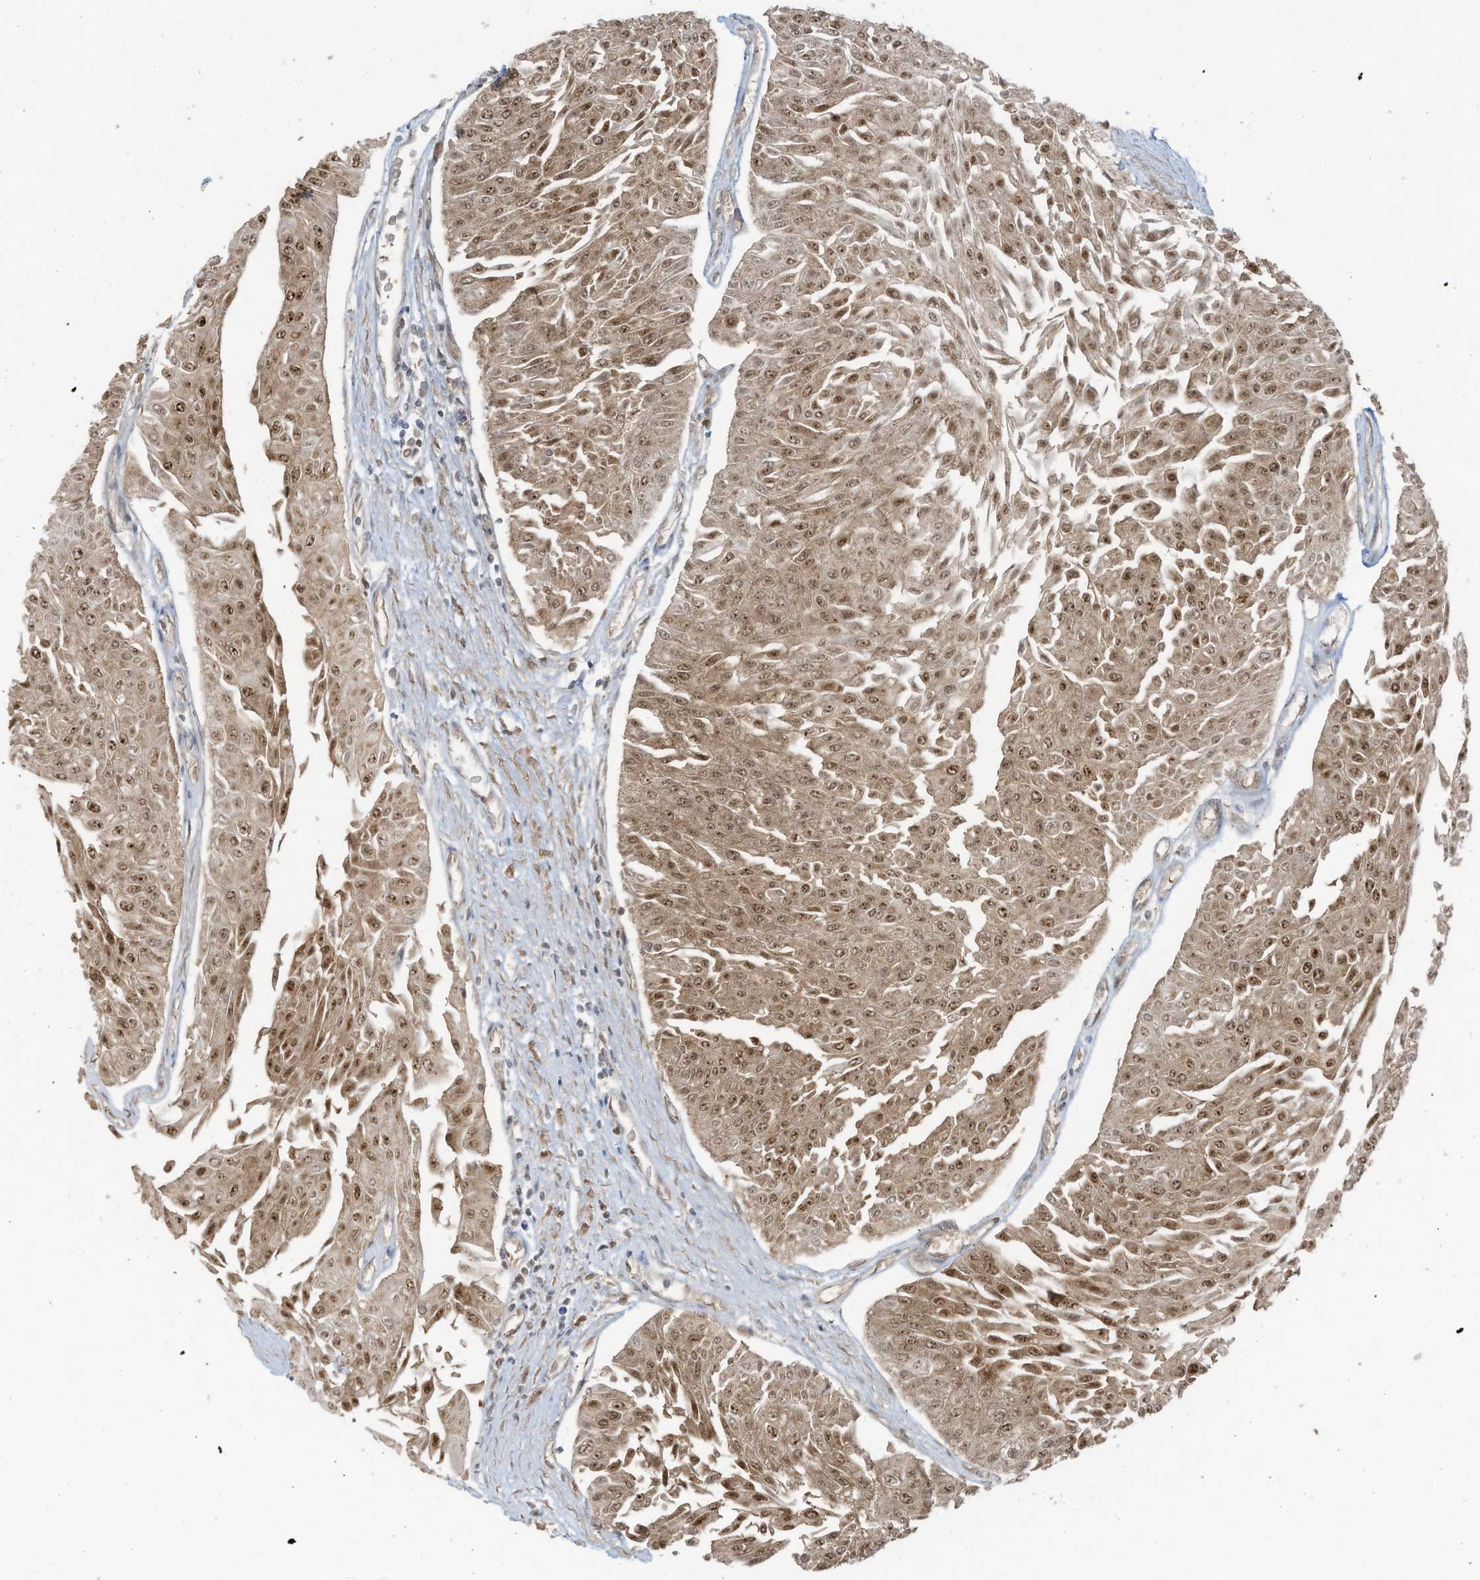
{"staining": {"intensity": "moderate", "quantity": ">75%", "location": "cytoplasmic/membranous"}, "tissue": "urothelial cancer", "cell_type": "Tumor cells", "image_type": "cancer", "snomed": [{"axis": "morphology", "description": "Urothelial carcinoma, Low grade"}, {"axis": "topography", "description": "Urinary bladder"}], "caption": "Immunohistochemical staining of human urothelial cancer demonstrates moderate cytoplasmic/membranous protein expression in approximately >75% of tumor cells. The protein is shown in brown color, while the nuclei are stained blue.", "gene": "OLA1", "patient": {"sex": "male", "age": 67}}